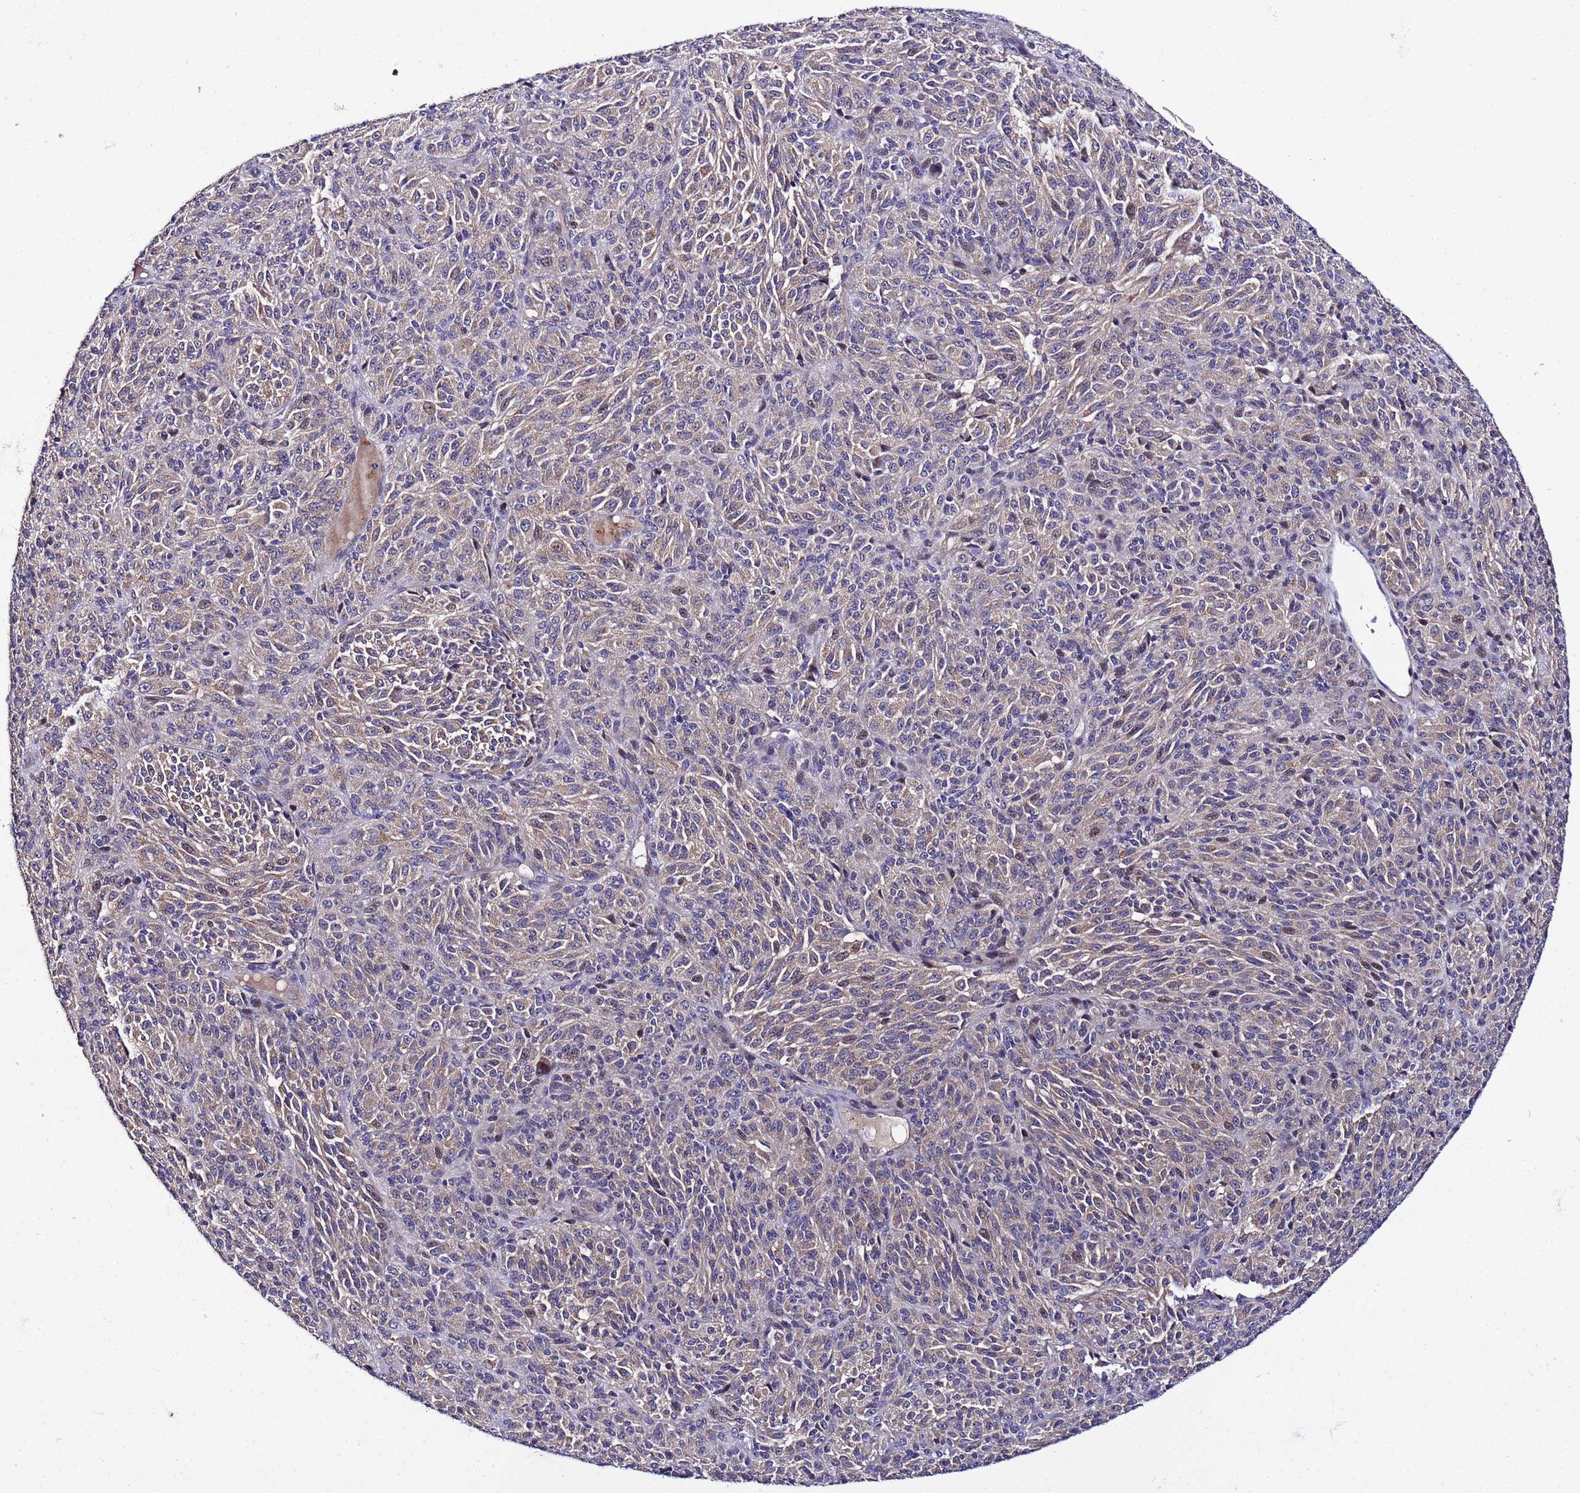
{"staining": {"intensity": "weak", "quantity": "25%-75%", "location": "cytoplasmic/membranous"}, "tissue": "melanoma", "cell_type": "Tumor cells", "image_type": "cancer", "snomed": [{"axis": "morphology", "description": "Malignant melanoma, Metastatic site"}, {"axis": "topography", "description": "Brain"}], "caption": "Immunohistochemistry (IHC) of malignant melanoma (metastatic site) displays low levels of weak cytoplasmic/membranous staining in approximately 25%-75% of tumor cells.", "gene": "PLXDC2", "patient": {"sex": "female", "age": 56}}